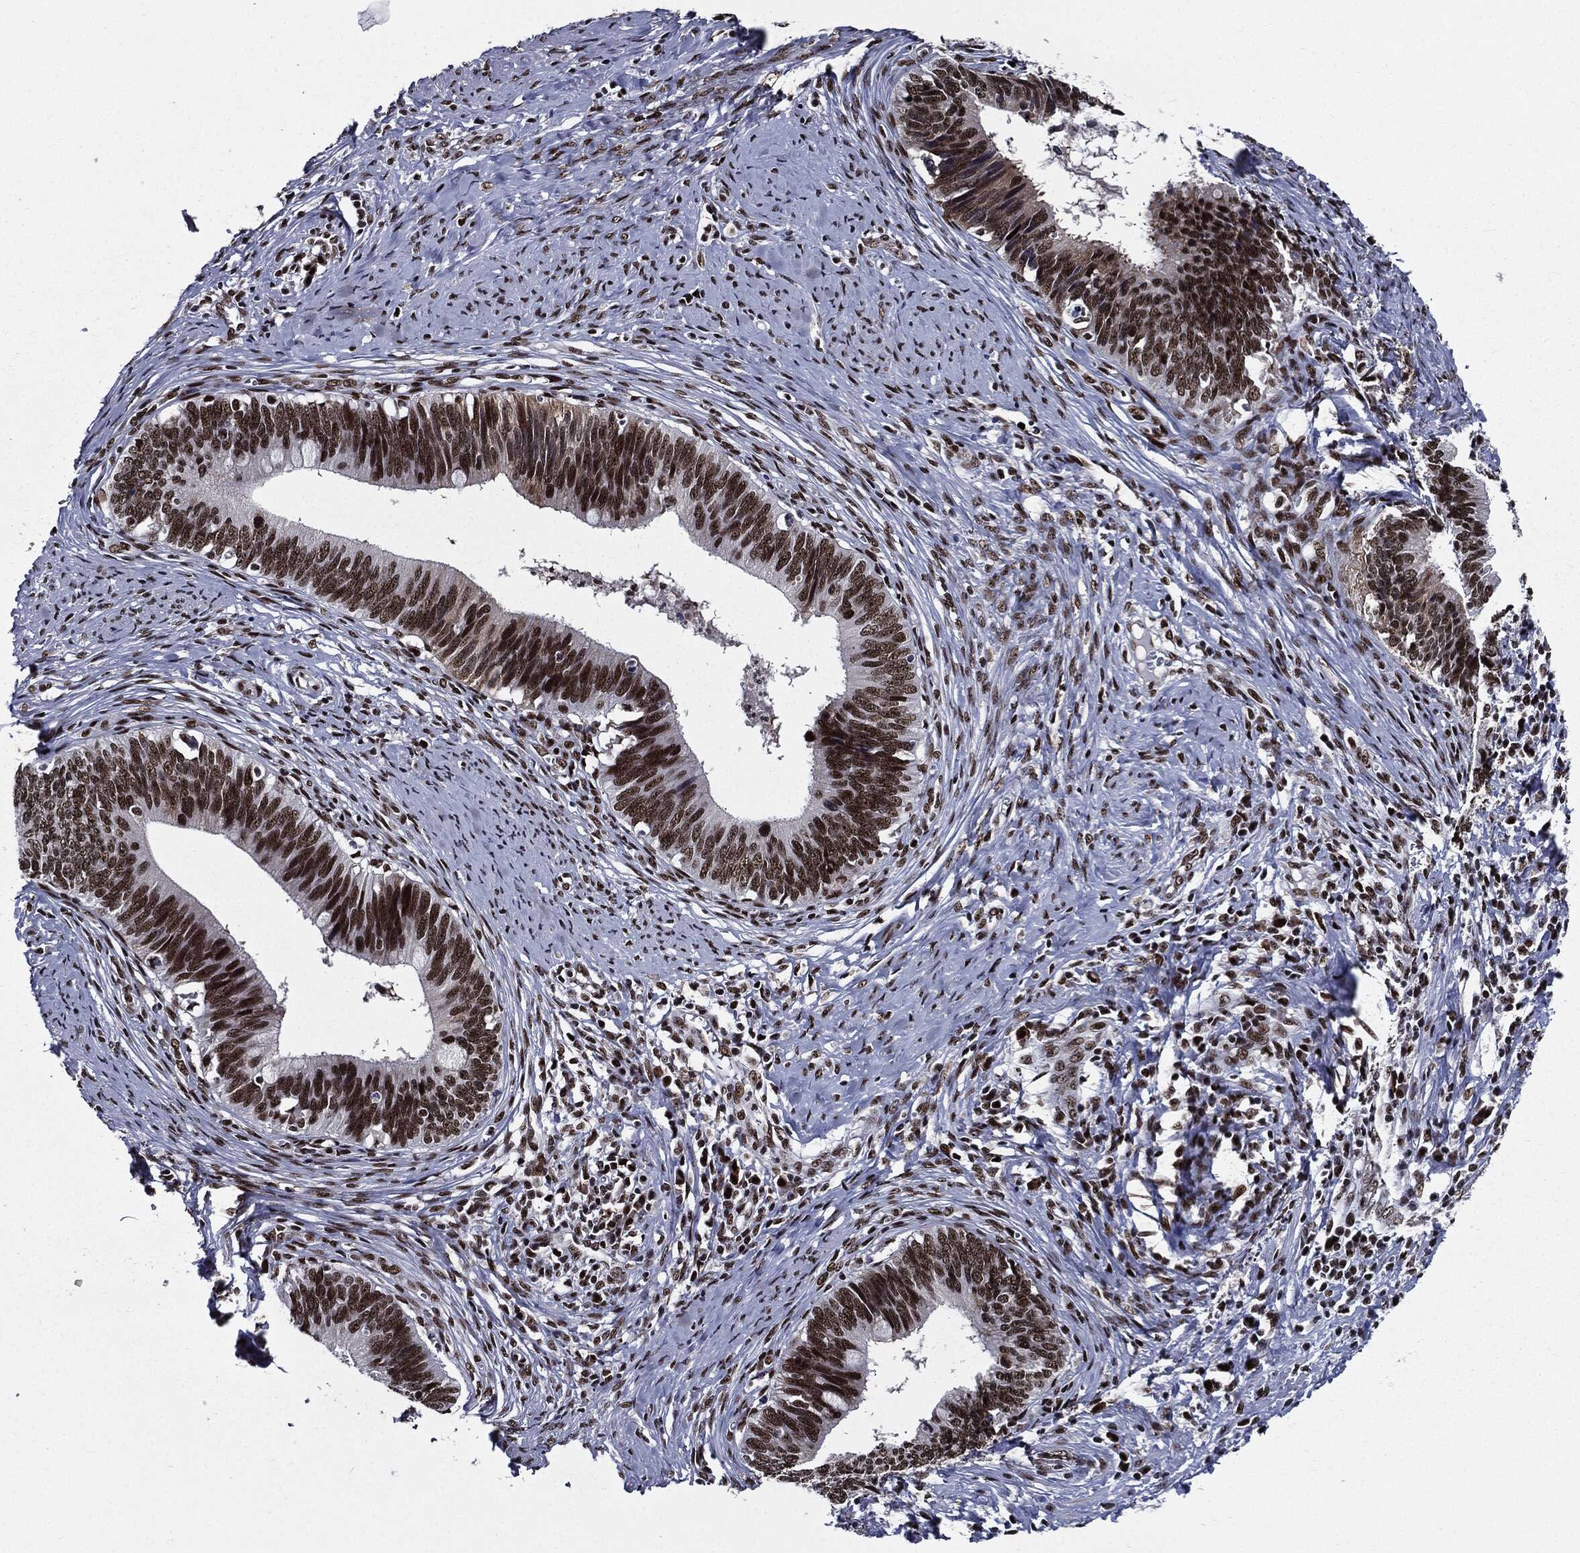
{"staining": {"intensity": "strong", "quantity": ">75%", "location": "nuclear"}, "tissue": "cervical cancer", "cell_type": "Tumor cells", "image_type": "cancer", "snomed": [{"axis": "morphology", "description": "Adenocarcinoma, NOS"}, {"axis": "topography", "description": "Cervix"}], "caption": "Cervical cancer (adenocarcinoma) stained with a protein marker exhibits strong staining in tumor cells.", "gene": "ZFP91", "patient": {"sex": "female", "age": 42}}